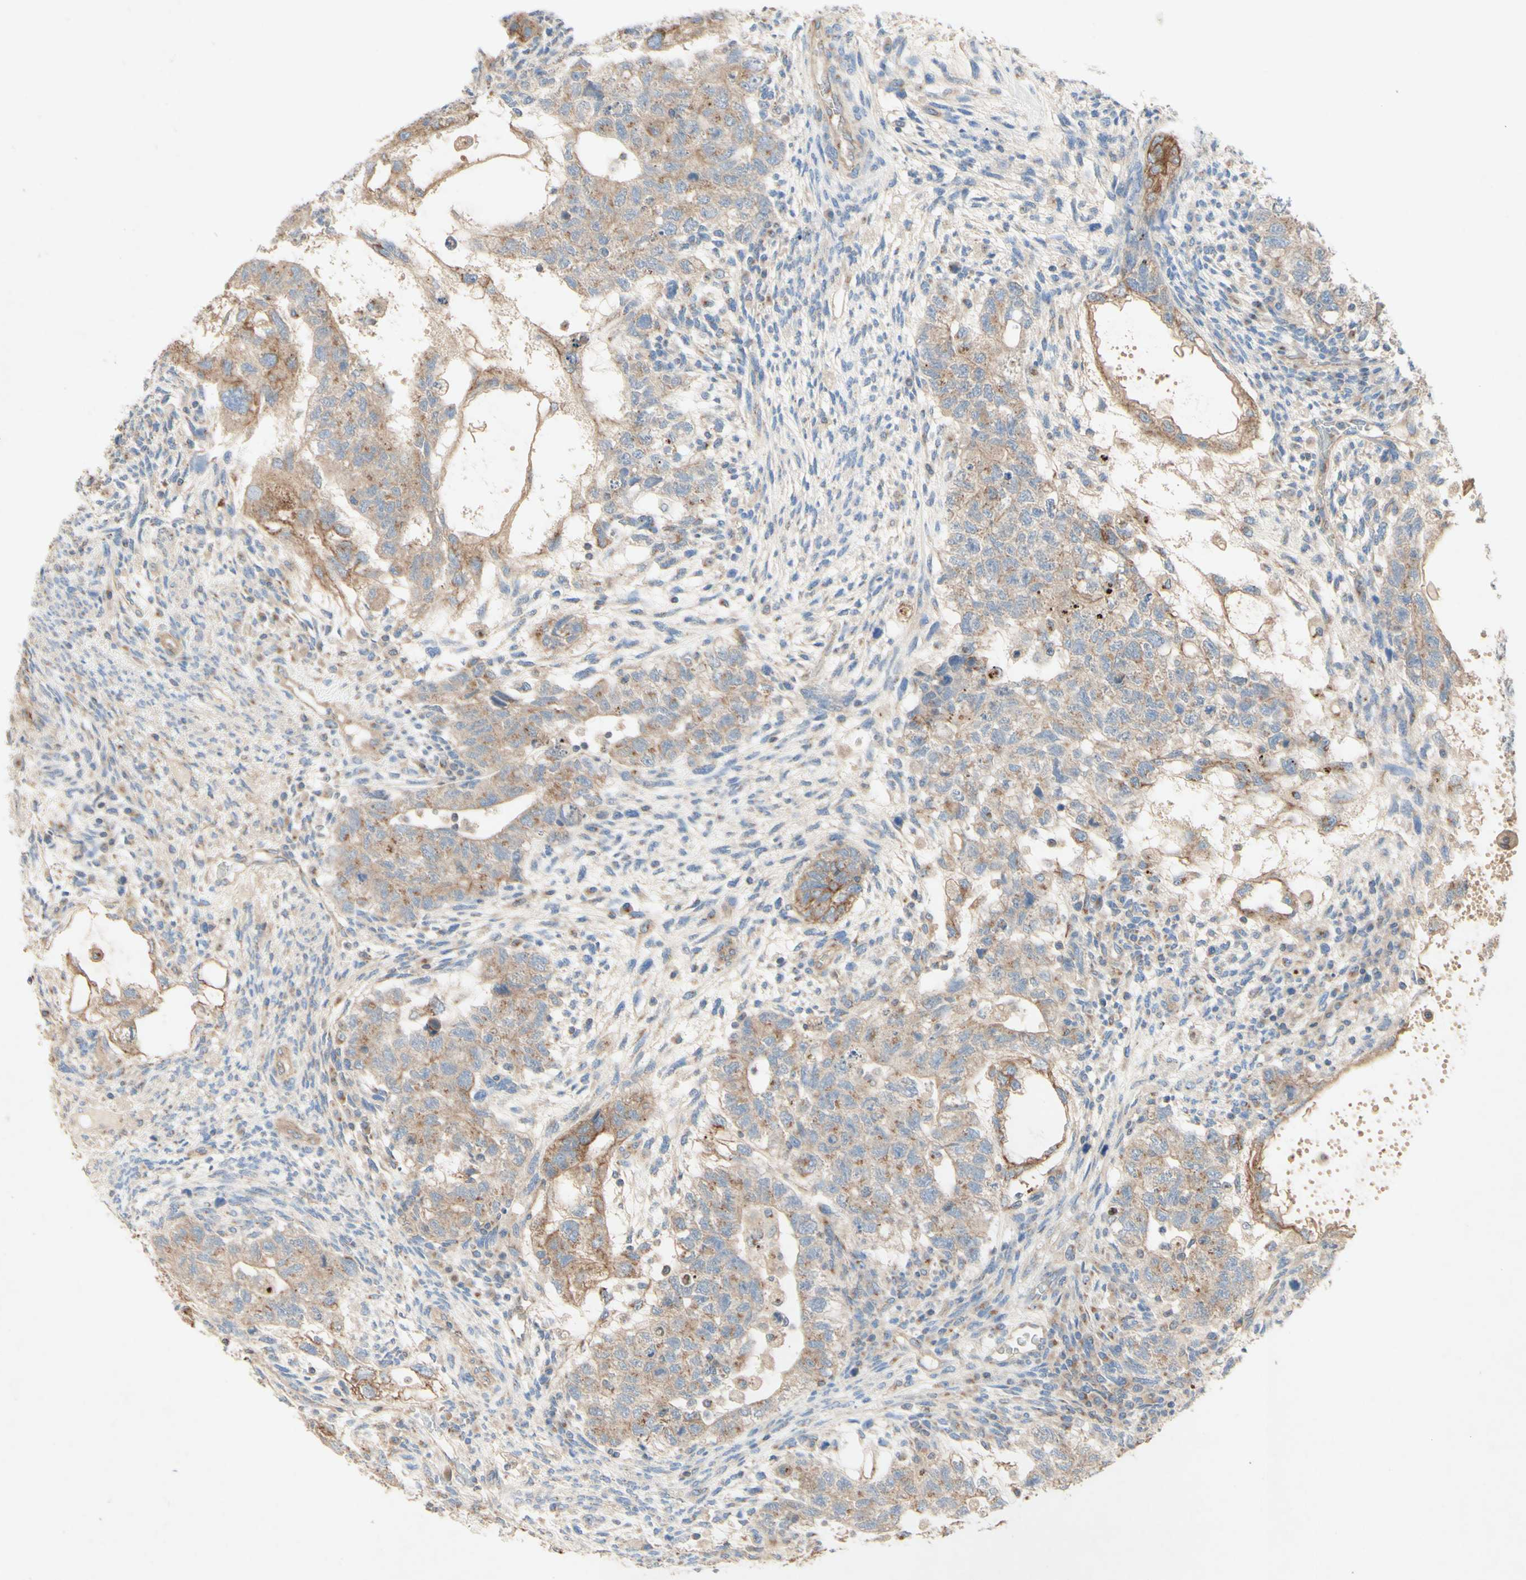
{"staining": {"intensity": "weak", "quantity": ">75%", "location": "cytoplasmic/membranous"}, "tissue": "testis cancer", "cell_type": "Tumor cells", "image_type": "cancer", "snomed": [{"axis": "morphology", "description": "Normal tissue, NOS"}, {"axis": "morphology", "description": "Carcinoma, Embryonal, NOS"}, {"axis": "topography", "description": "Testis"}], "caption": "Testis cancer (embryonal carcinoma) stained for a protein reveals weak cytoplasmic/membranous positivity in tumor cells.", "gene": "MTM1", "patient": {"sex": "male", "age": 36}}